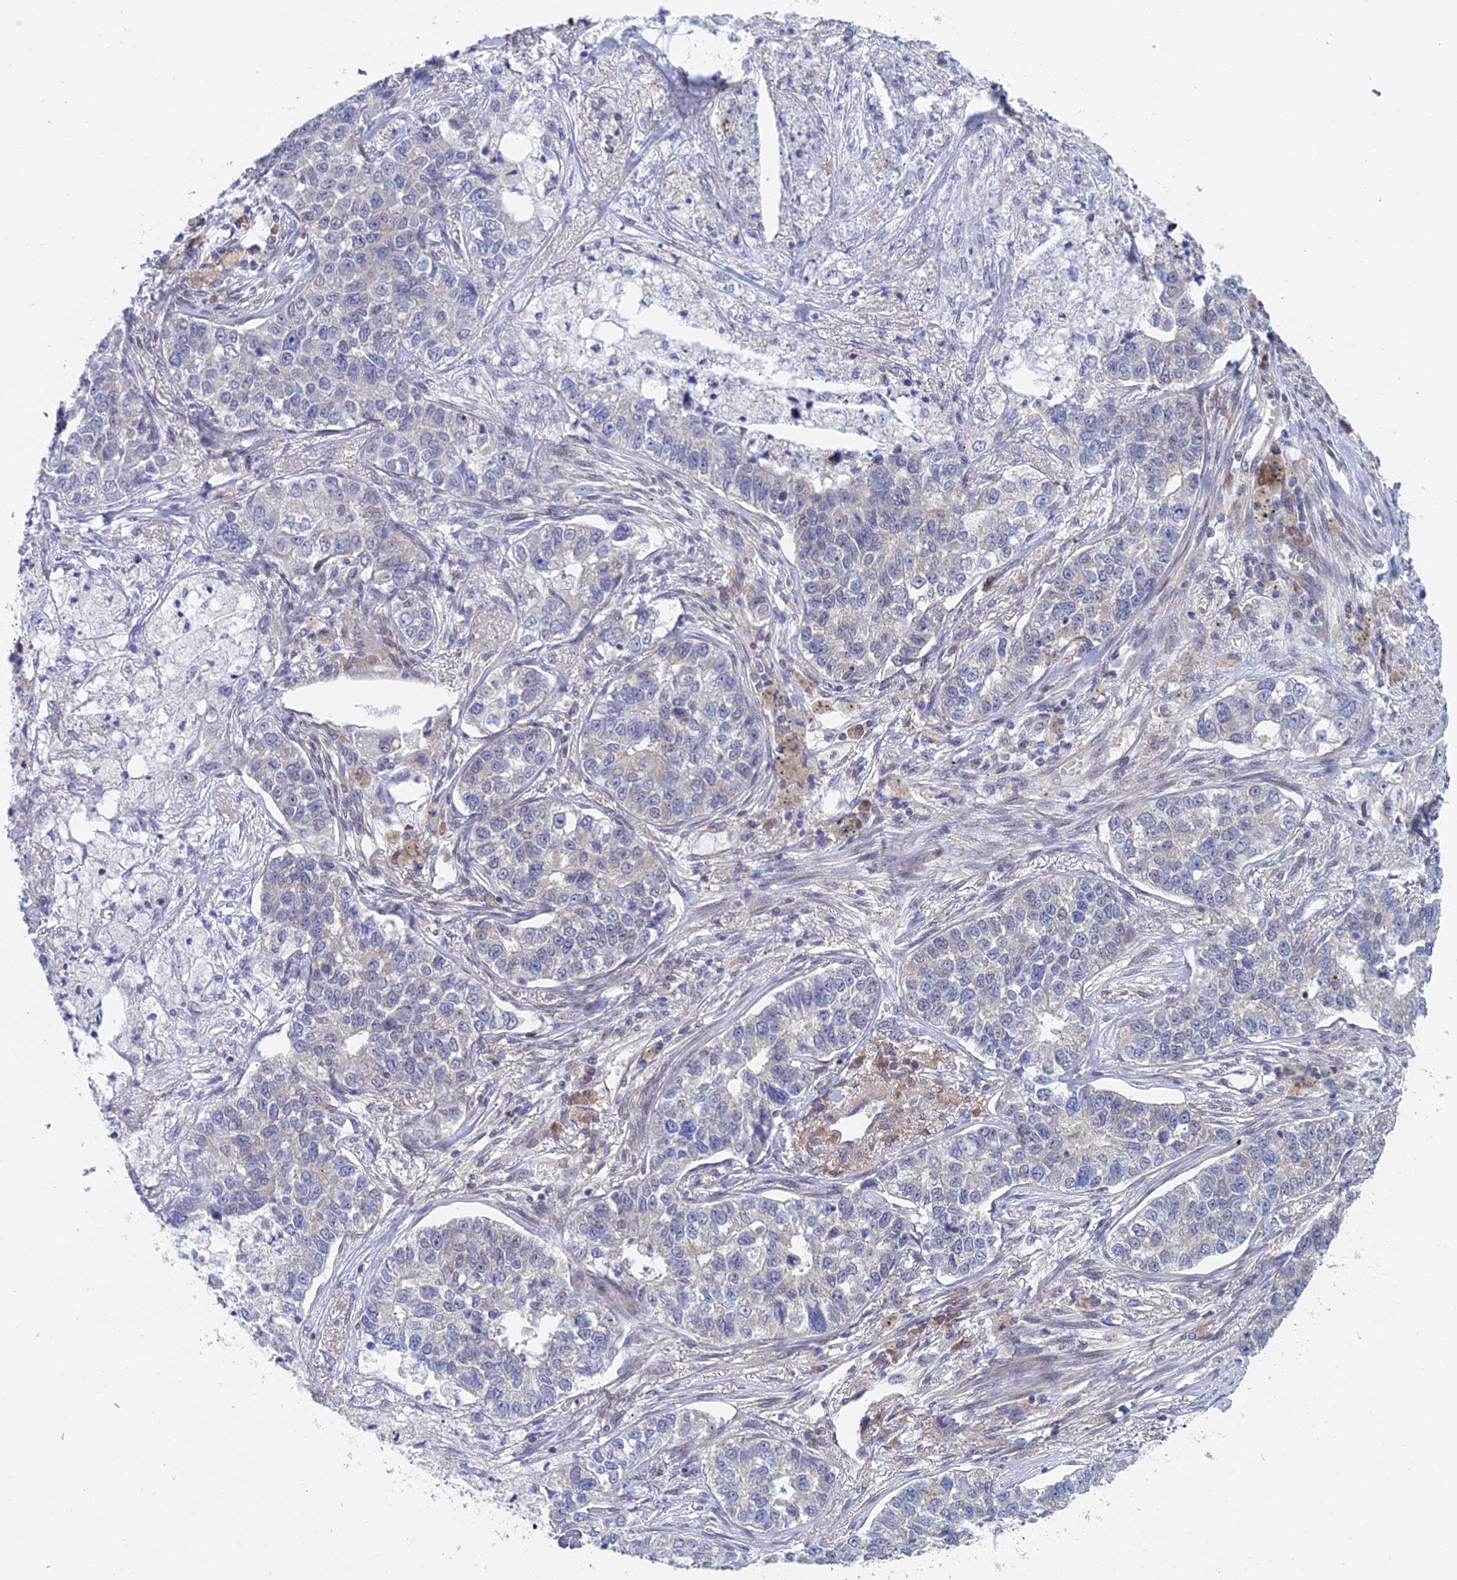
{"staining": {"intensity": "negative", "quantity": "none", "location": "none"}, "tissue": "lung cancer", "cell_type": "Tumor cells", "image_type": "cancer", "snomed": [{"axis": "morphology", "description": "Adenocarcinoma, NOS"}, {"axis": "topography", "description": "Lung"}], "caption": "DAB (3,3'-diaminobenzidine) immunohistochemical staining of human adenocarcinoma (lung) demonstrates no significant expression in tumor cells.", "gene": "SRA1", "patient": {"sex": "male", "age": 49}}